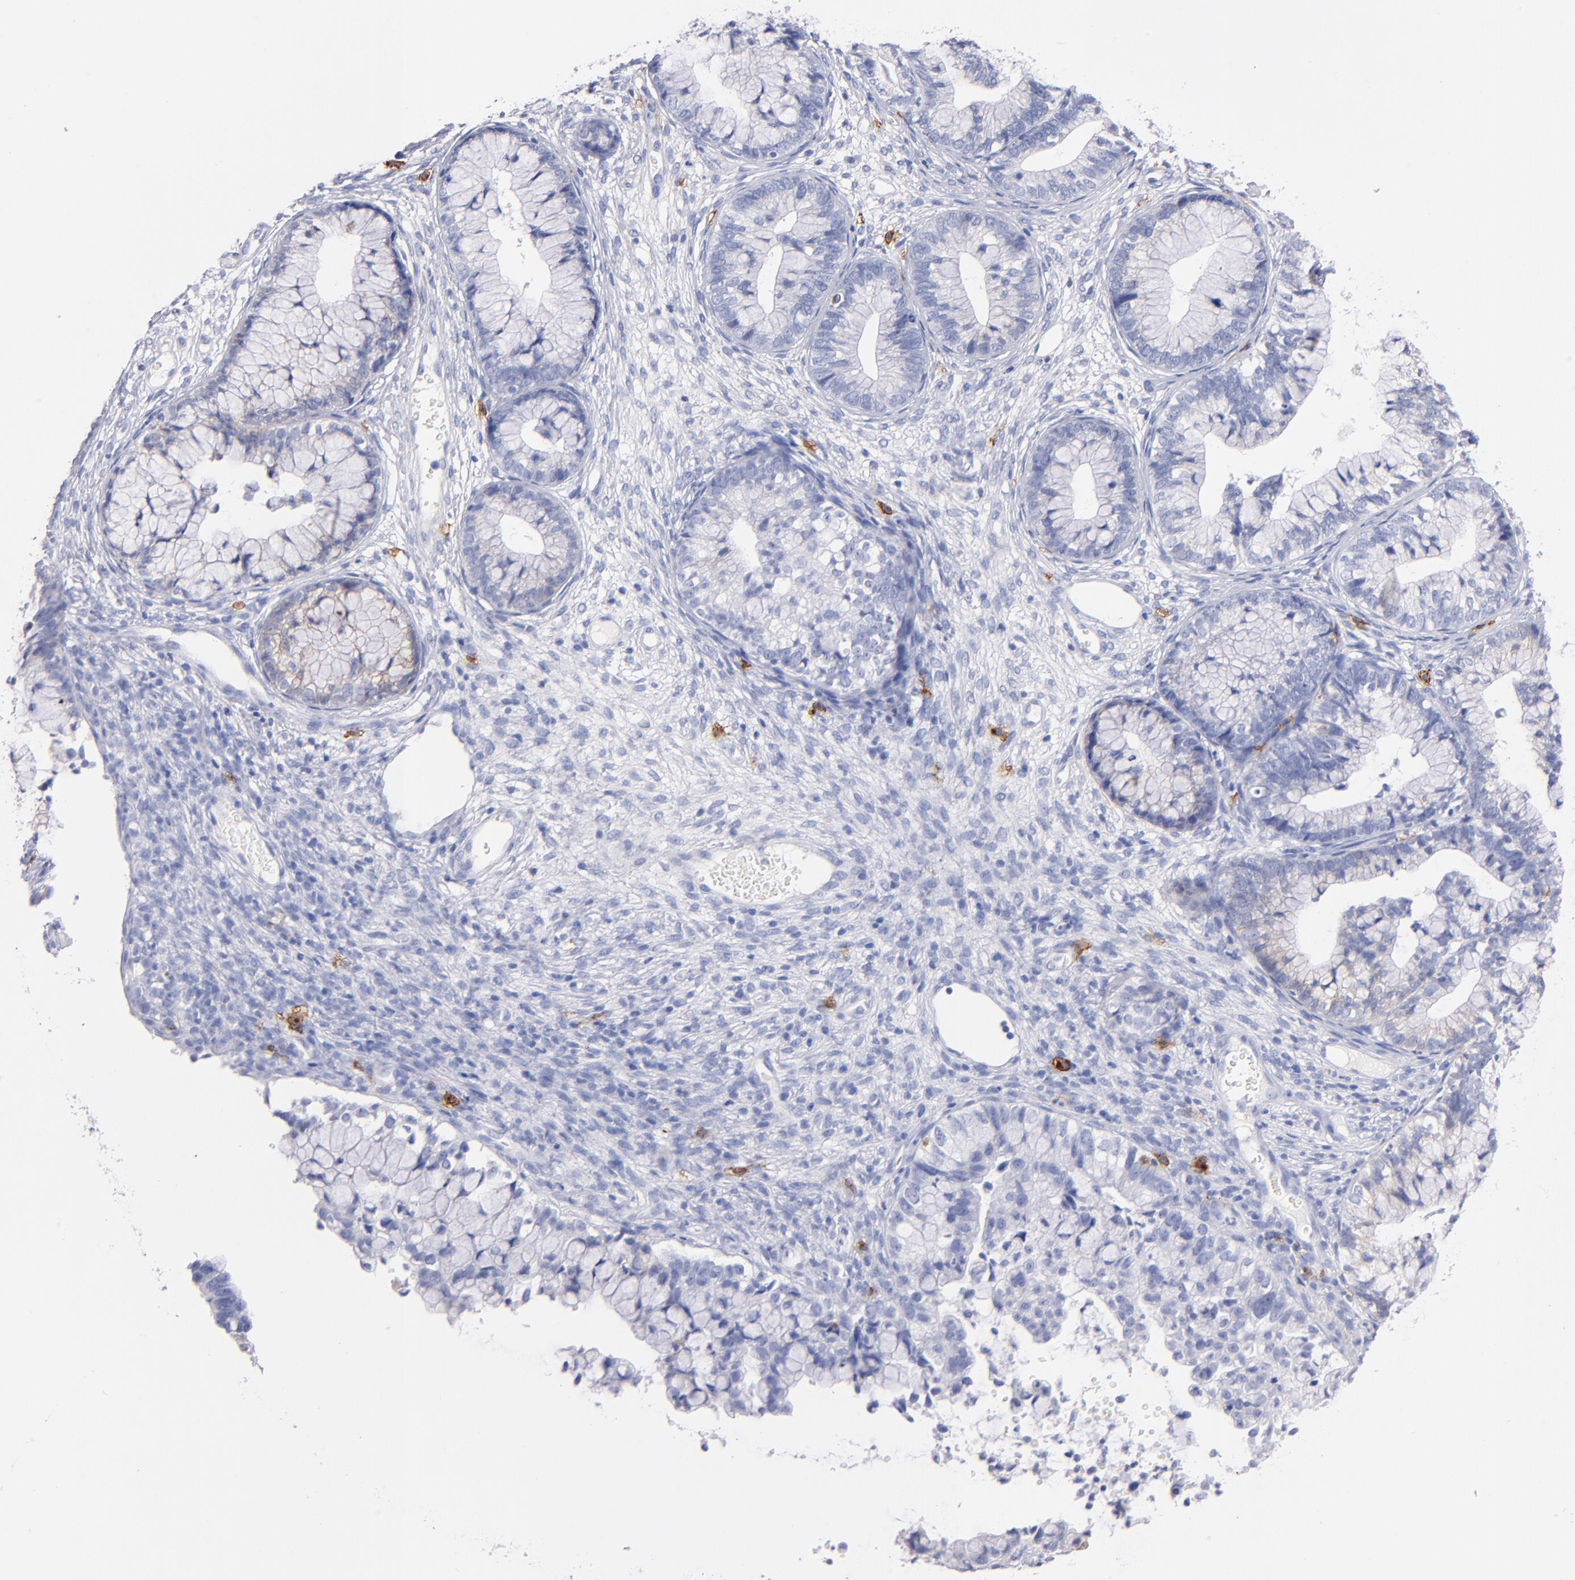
{"staining": {"intensity": "weak", "quantity": "<25%", "location": "cytoplasmic/membranous"}, "tissue": "cervical cancer", "cell_type": "Tumor cells", "image_type": "cancer", "snomed": [{"axis": "morphology", "description": "Adenocarcinoma, NOS"}, {"axis": "topography", "description": "Cervix"}], "caption": "Immunohistochemistry micrograph of human cervical cancer (adenocarcinoma) stained for a protein (brown), which demonstrates no positivity in tumor cells.", "gene": "KIT", "patient": {"sex": "female", "age": 44}}